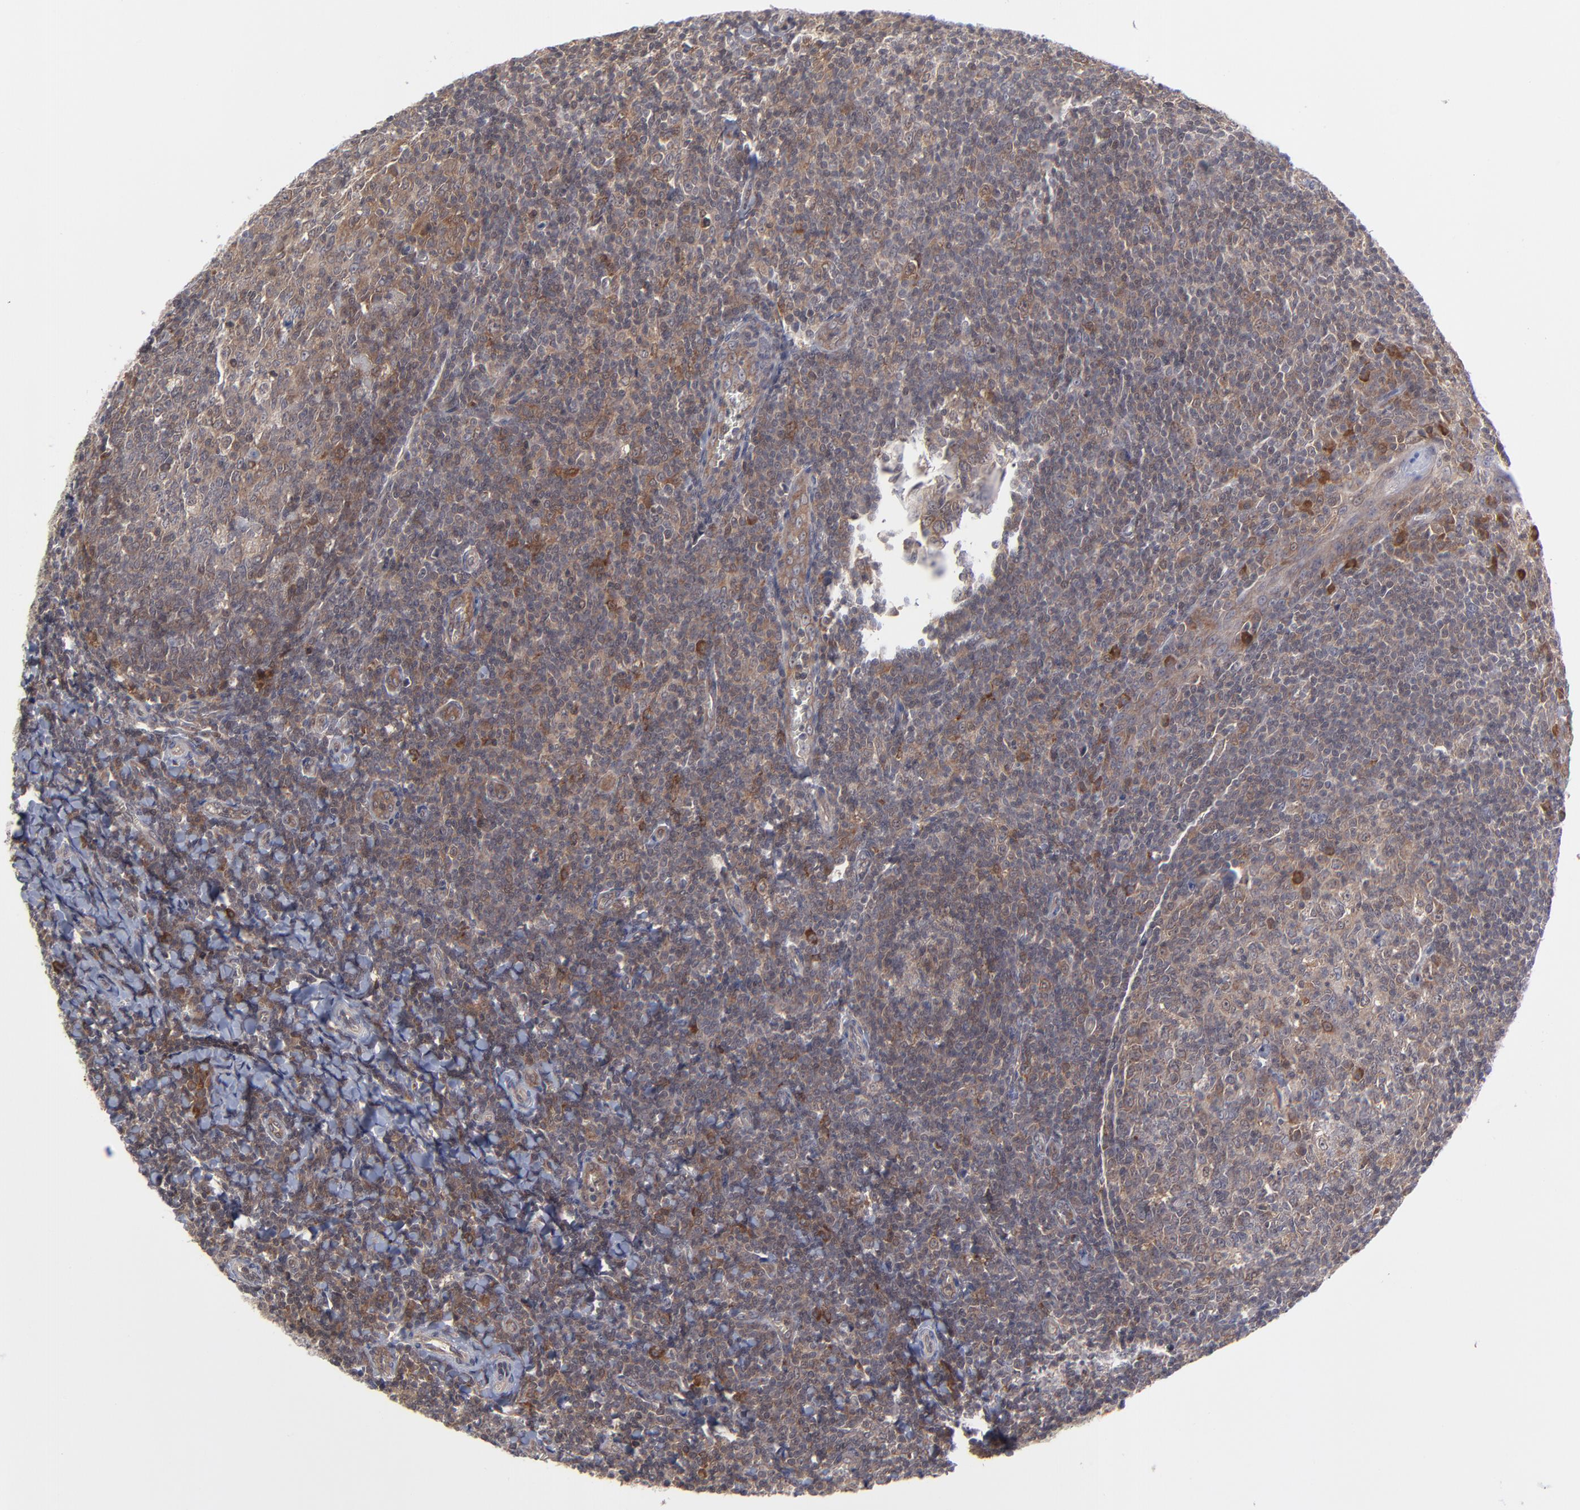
{"staining": {"intensity": "moderate", "quantity": "25%-75%", "location": "cytoplasmic/membranous"}, "tissue": "tonsil", "cell_type": "Germinal center cells", "image_type": "normal", "snomed": [{"axis": "morphology", "description": "Normal tissue, NOS"}, {"axis": "topography", "description": "Tonsil"}], "caption": "This image displays IHC staining of normal human tonsil, with medium moderate cytoplasmic/membranous staining in approximately 25%-75% of germinal center cells.", "gene": "UBE2L6", "patient": {"sex": "male", "age": 31}}